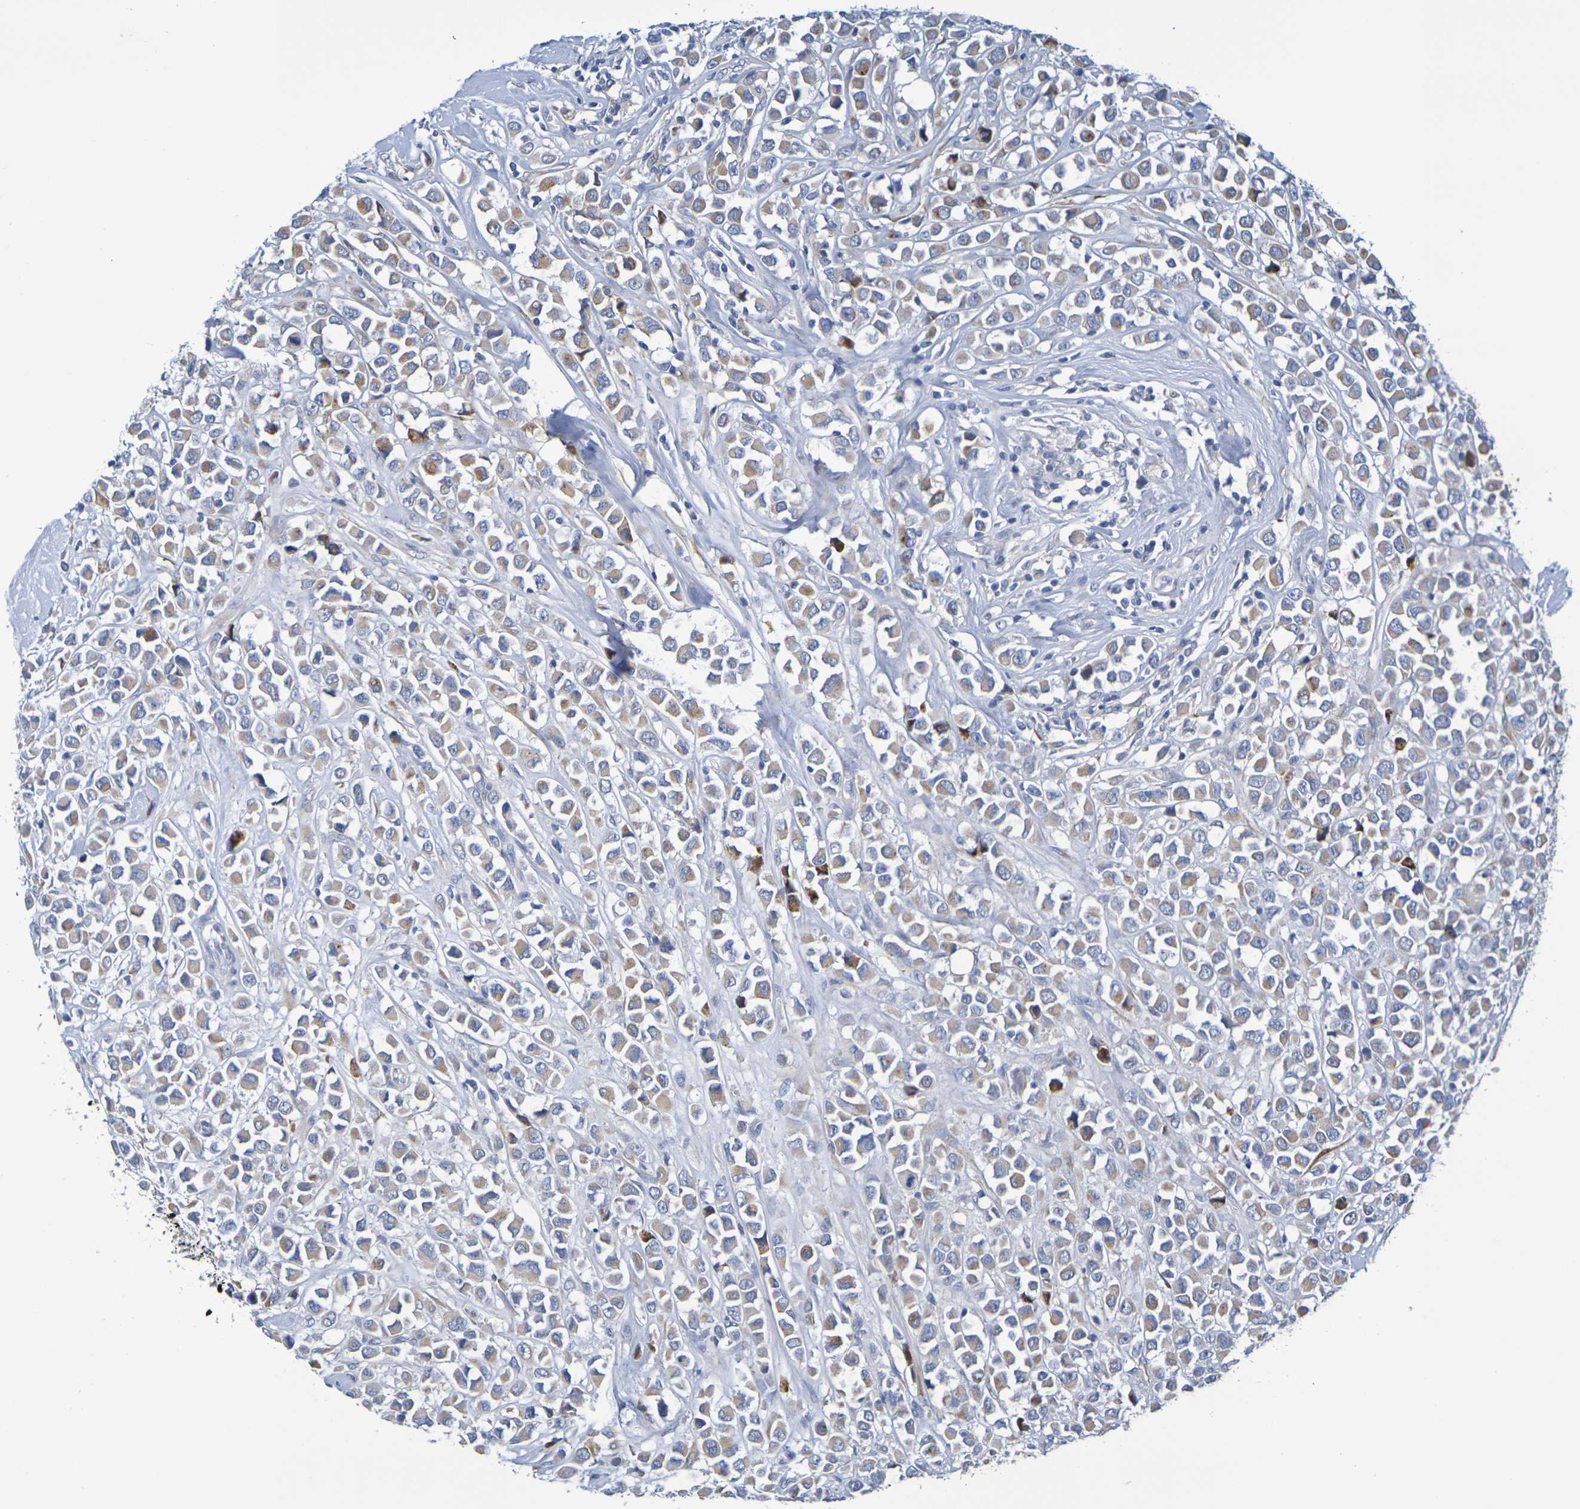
{"staining": {"intensity": "moderate", "quantity": ">75%", "location": "cytoplasmic/membranous"}, "tissue": "breast cancer", "cell_type": "Tumor cells", "image_type": "cancer", "snomed": [{"axis": "morphology", "description": "Duct carcinoma"}, {"axis": "topography", "description": "Breast"}], "caption": "Immunohistochemical staining of human breast invasive ductal carcinoma reveals moderate cytoplasmic/membranous protein positivity in about >75% of tumor cells.", "gene": "SDC4", "patient": {"sex": "female", "age": 61}}